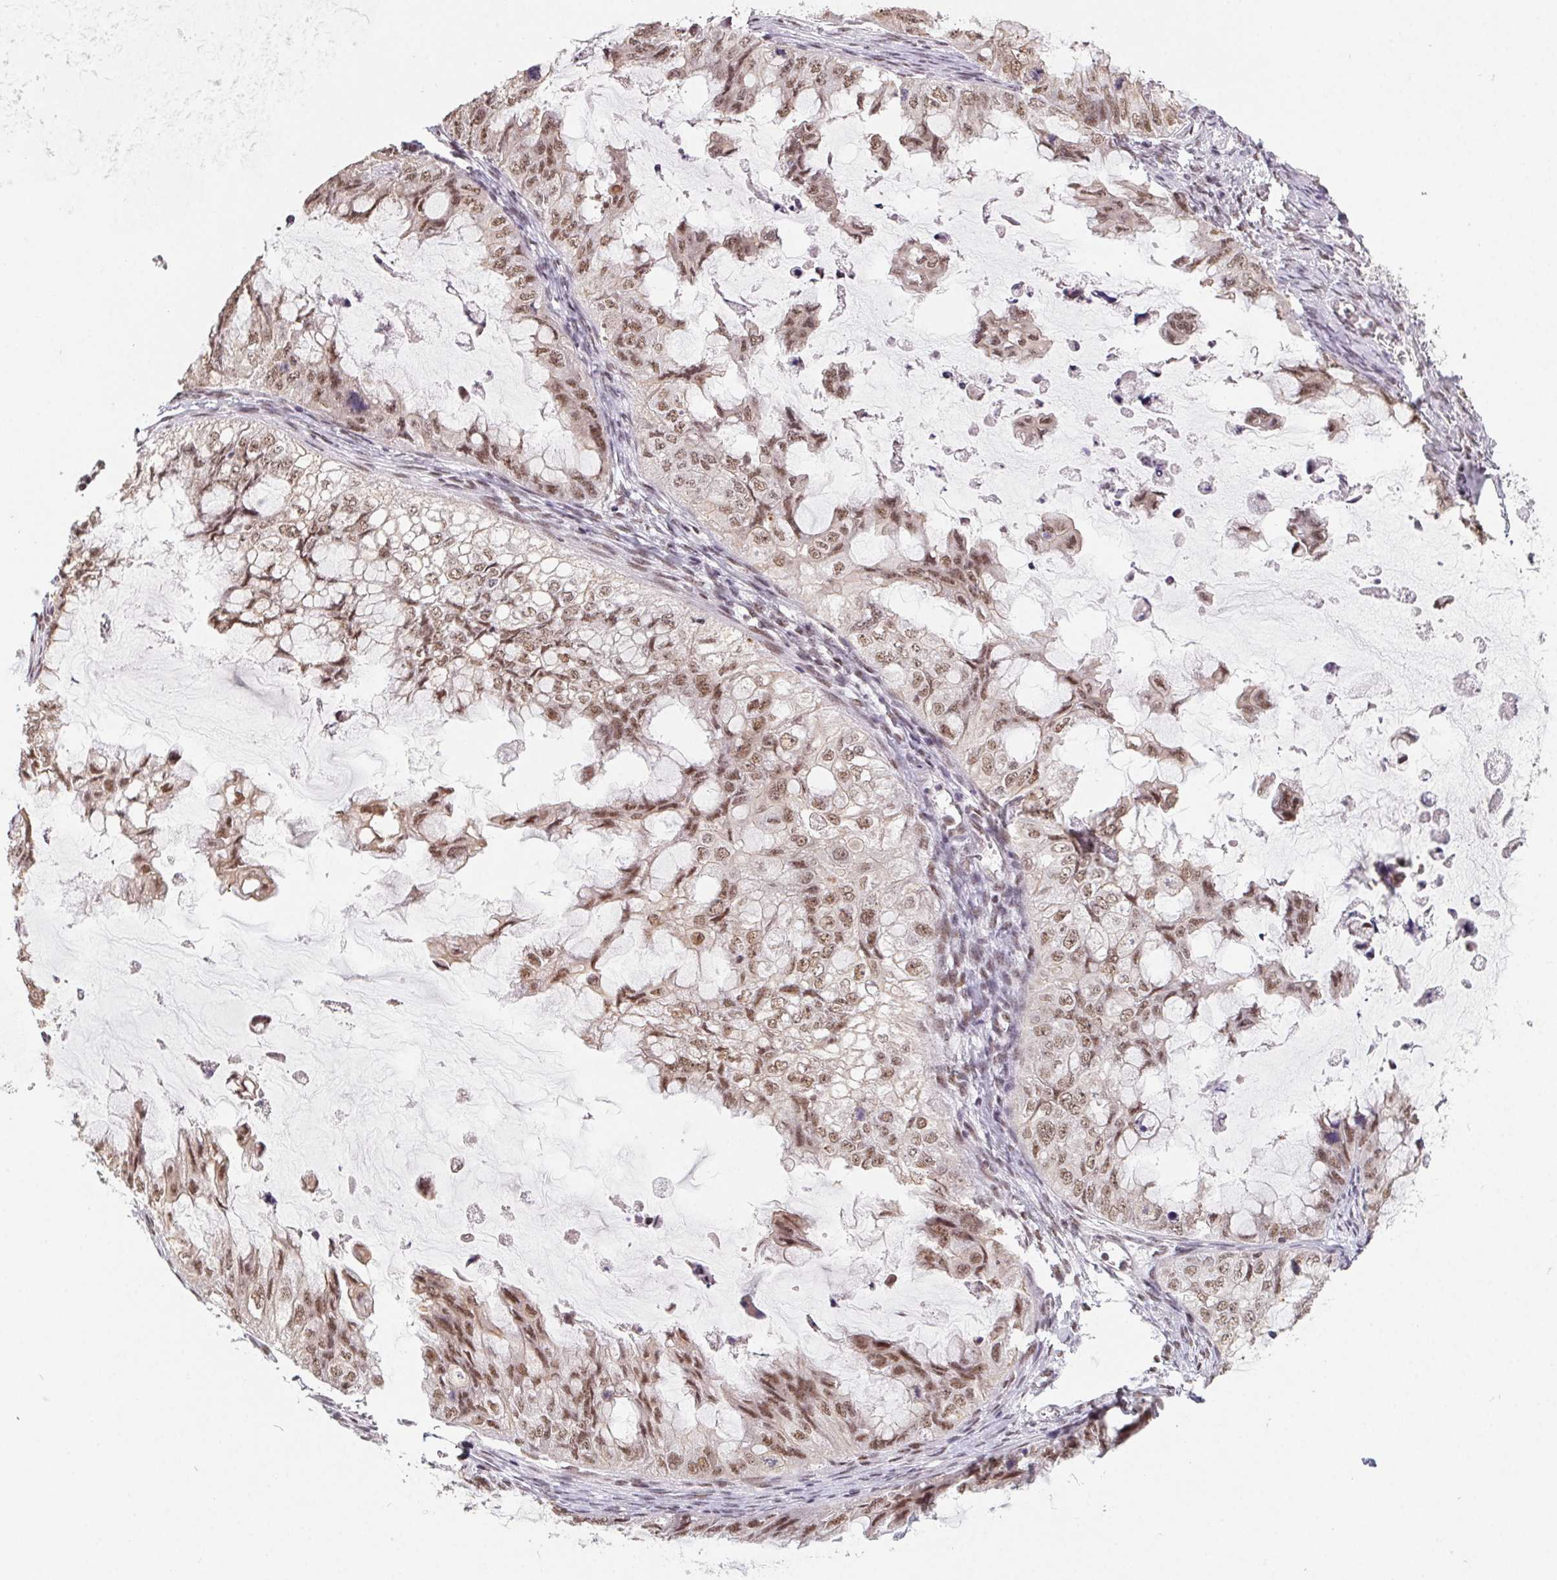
{"staining": {"intensity": "moderate", "quantity": ">75%", "location": "nuclear"}, "tissue": "ovarian cancer", "cell_type": "Tumor cells", "image_type": "cancer", "snomed": [{"axis": "morphology", "description": "Cystadenocarcinoma, mucinous, NOS"}, {"axis": "topography", "description": "Ovary"}], "caption": "Protein expression analysis of human ovarian mucinous cystadenocarcinoma reveals moderate nuclear expression in about >75% of tumor cells.", "gene": "TCERG1", "patient": {"sex": "female", "age": 72}}